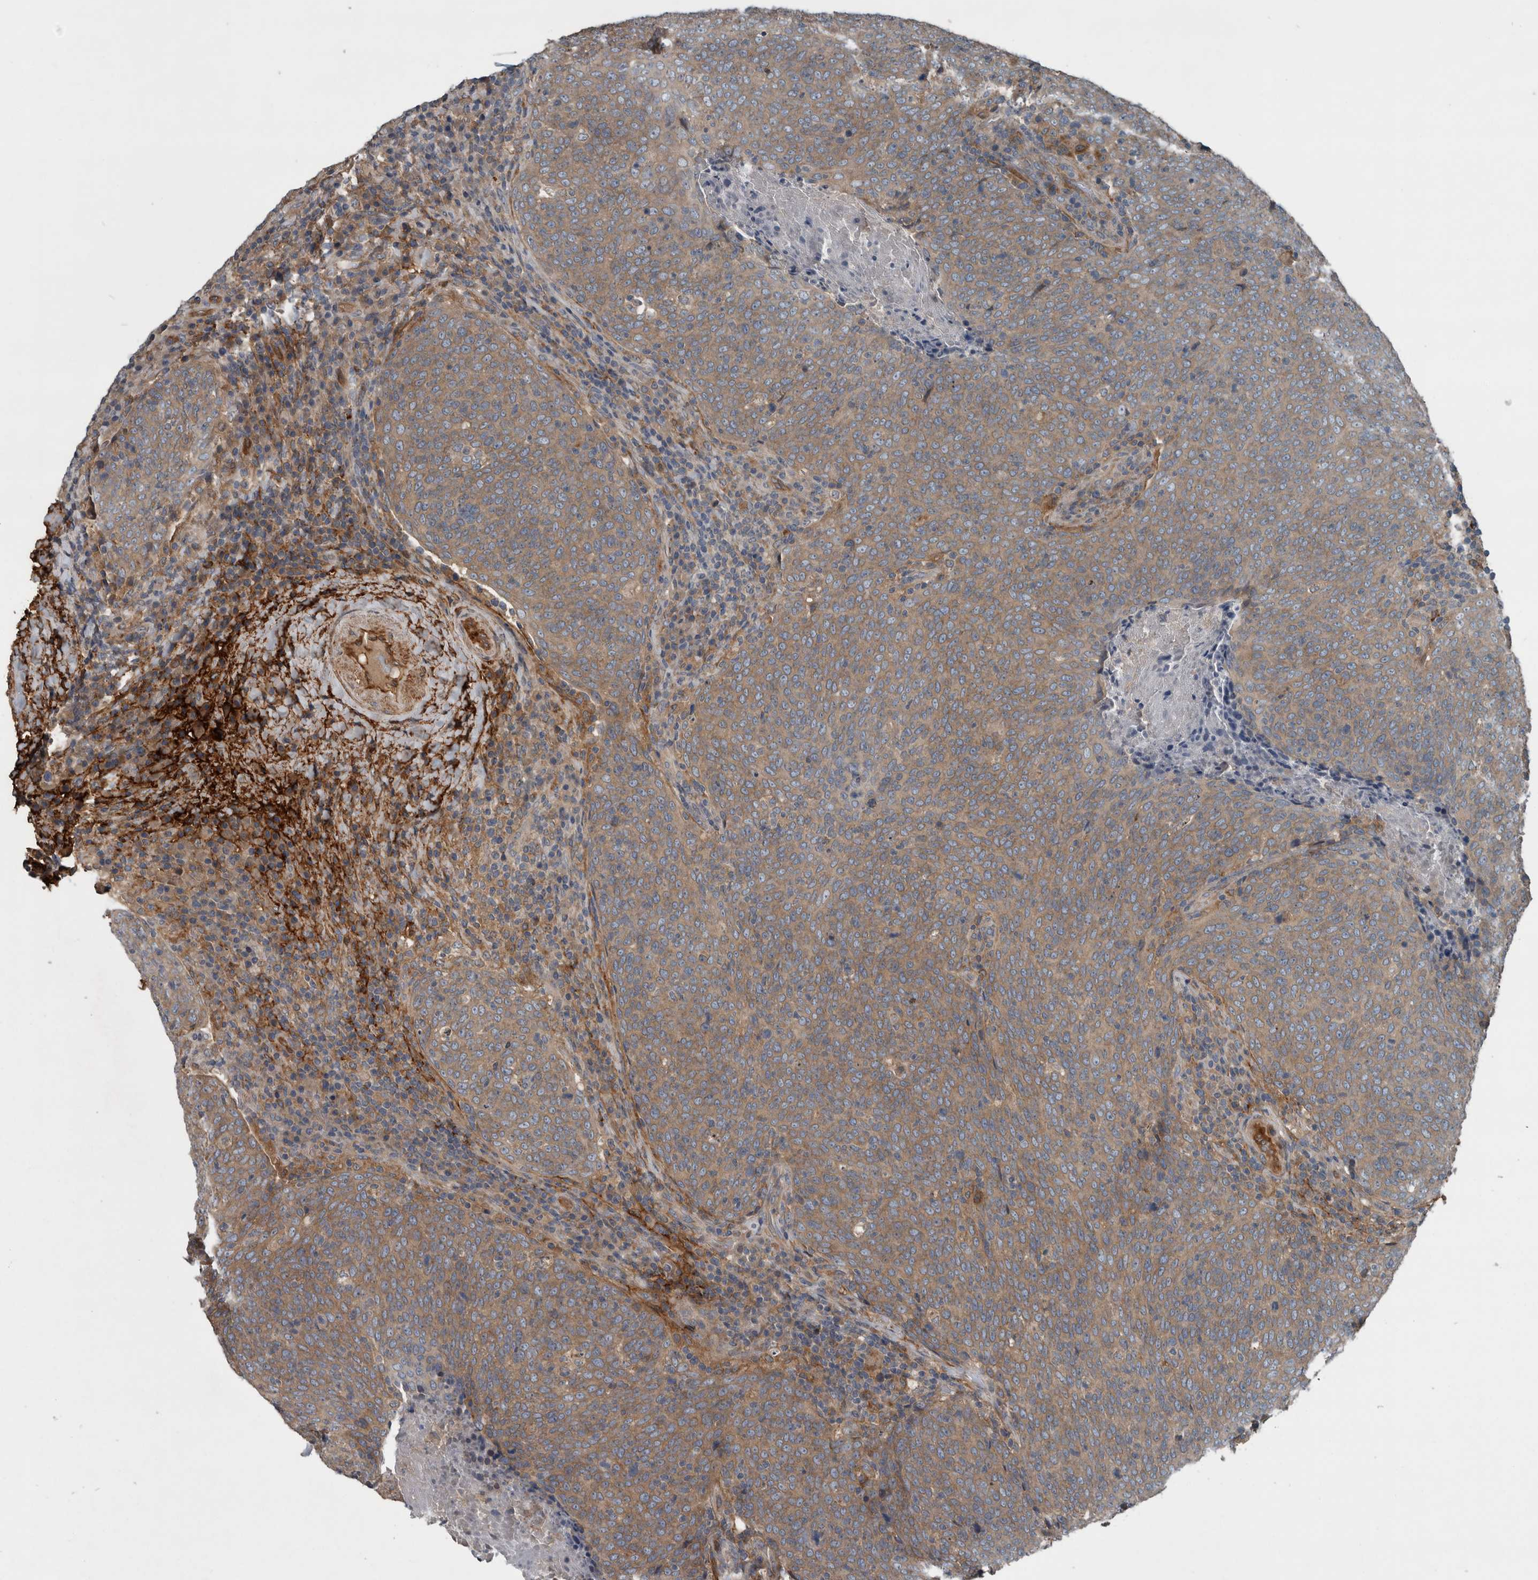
{"staining": {"intensity": "moderate", "quantity": ">75%", "location": "cytoplasmic/membranous"}, "tissue": "head and neck cancer", "cell_type": "Tumor cells", "image_type": "cancer", "snomed": [{"axis": "morphology", "description": "Squamous cell carcinoma, NOS"}, {"axis": "morphology", "description": "Squamous cell carcinoma, metastatic, NOS"}, {"axis": "topography", "description": "Lymph node"}, {"axis": "topography", "description": "Head-Neck"}], "caption": "High-power microscopy captured an immunohistochemistry micrograph of metastatic squamous cell carcinoma (head and neck), revealing moderate cytoplasmic/membranous staining in approximately >75% of tumor cells.", "gene": "EXOC8", "patient": {"sex": "male", "age": 62}}